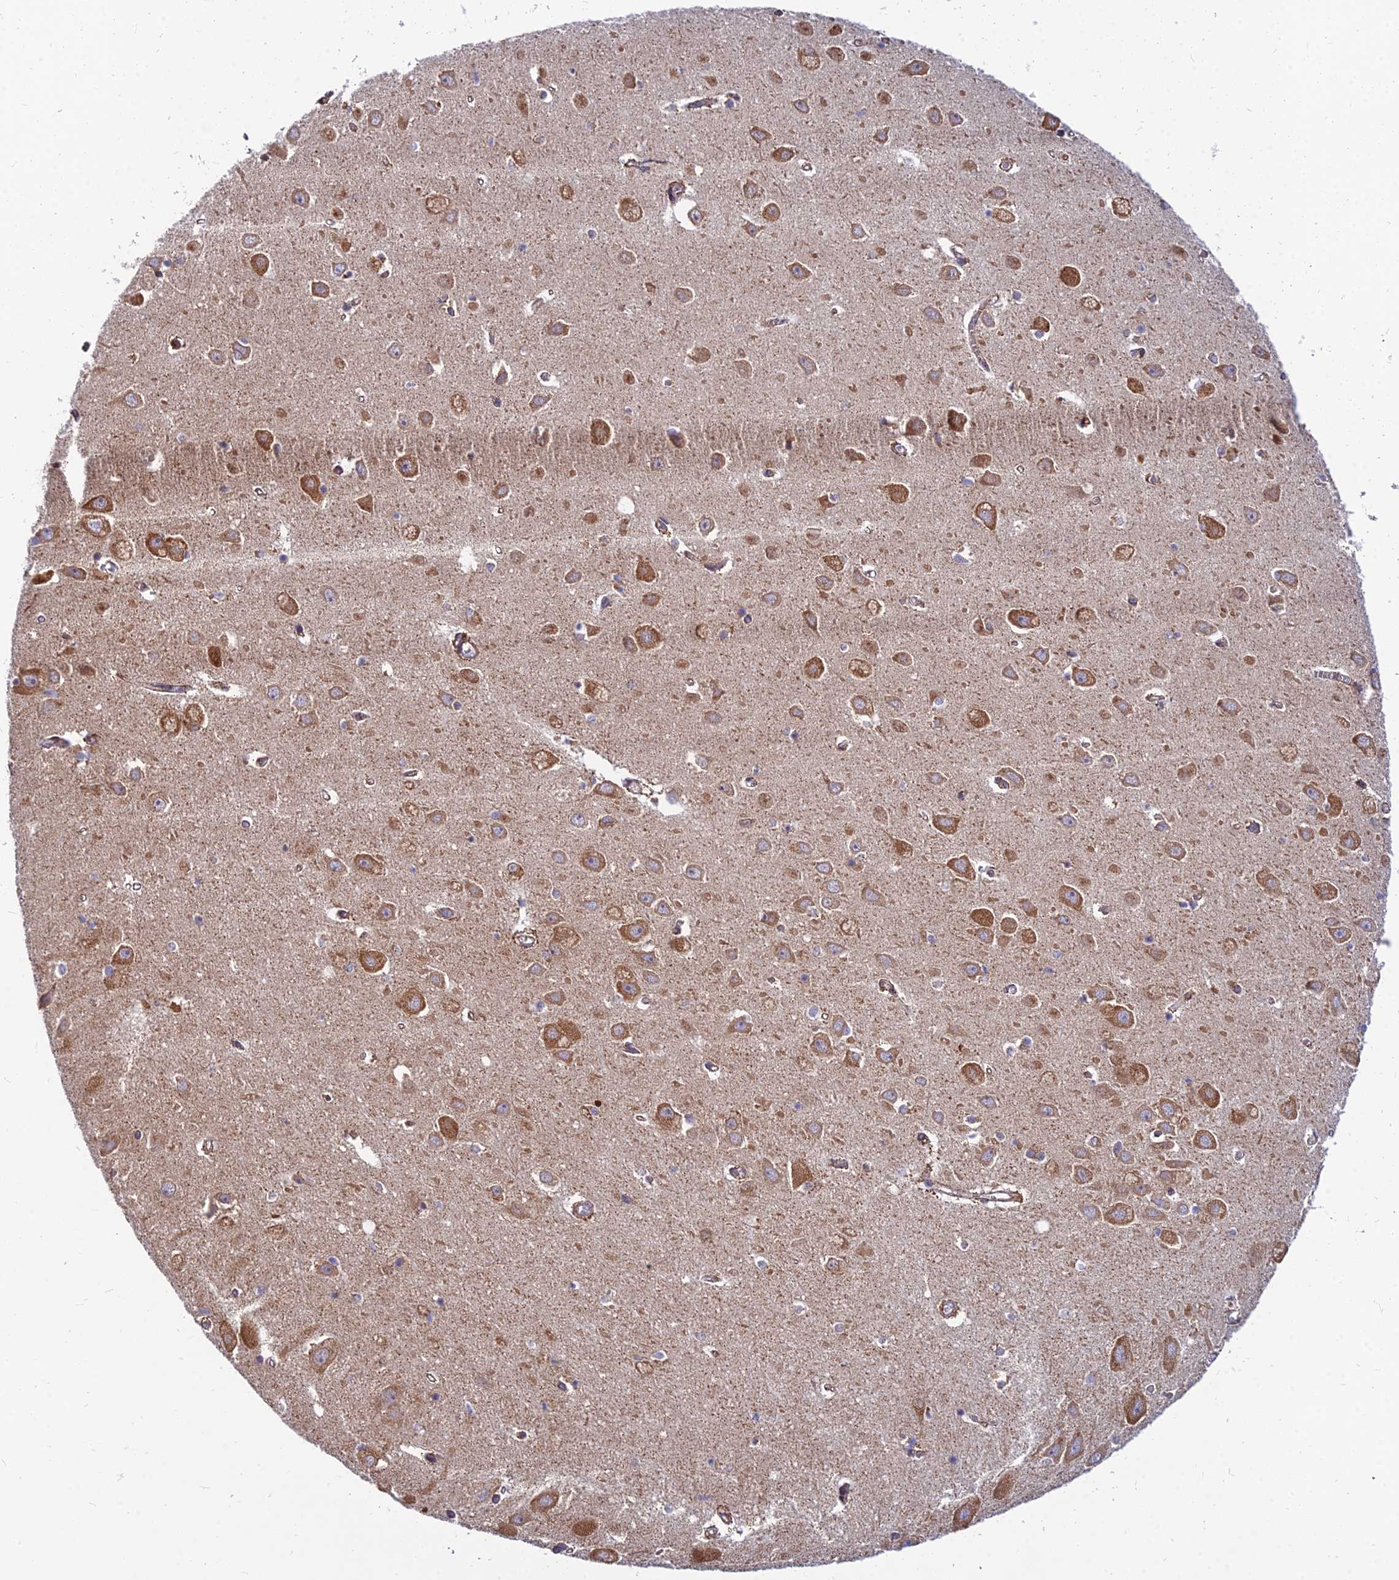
{"staining": {"intensity": "moderate", "quantity": "<25%", "location": "cytoplasmic/membranous"}, "tissue": "hippocampus", "cell_type": "Glial cells", "image_type": "normal", "snomed": [{"axis": "morphology", "description": "Normal tissue, NOS"}, {"axis": "topography", "description": "Hippocampus"}], "caption": "This photomicrograph demonstrates immunohistochemistry staining of unremarkable hippocampus, with low moderate cytoplasmic/membranous positivity in approximately <25% of glial cells.", "gene": "CCT6A", "patient": {"sex": "female", "age": 64}}